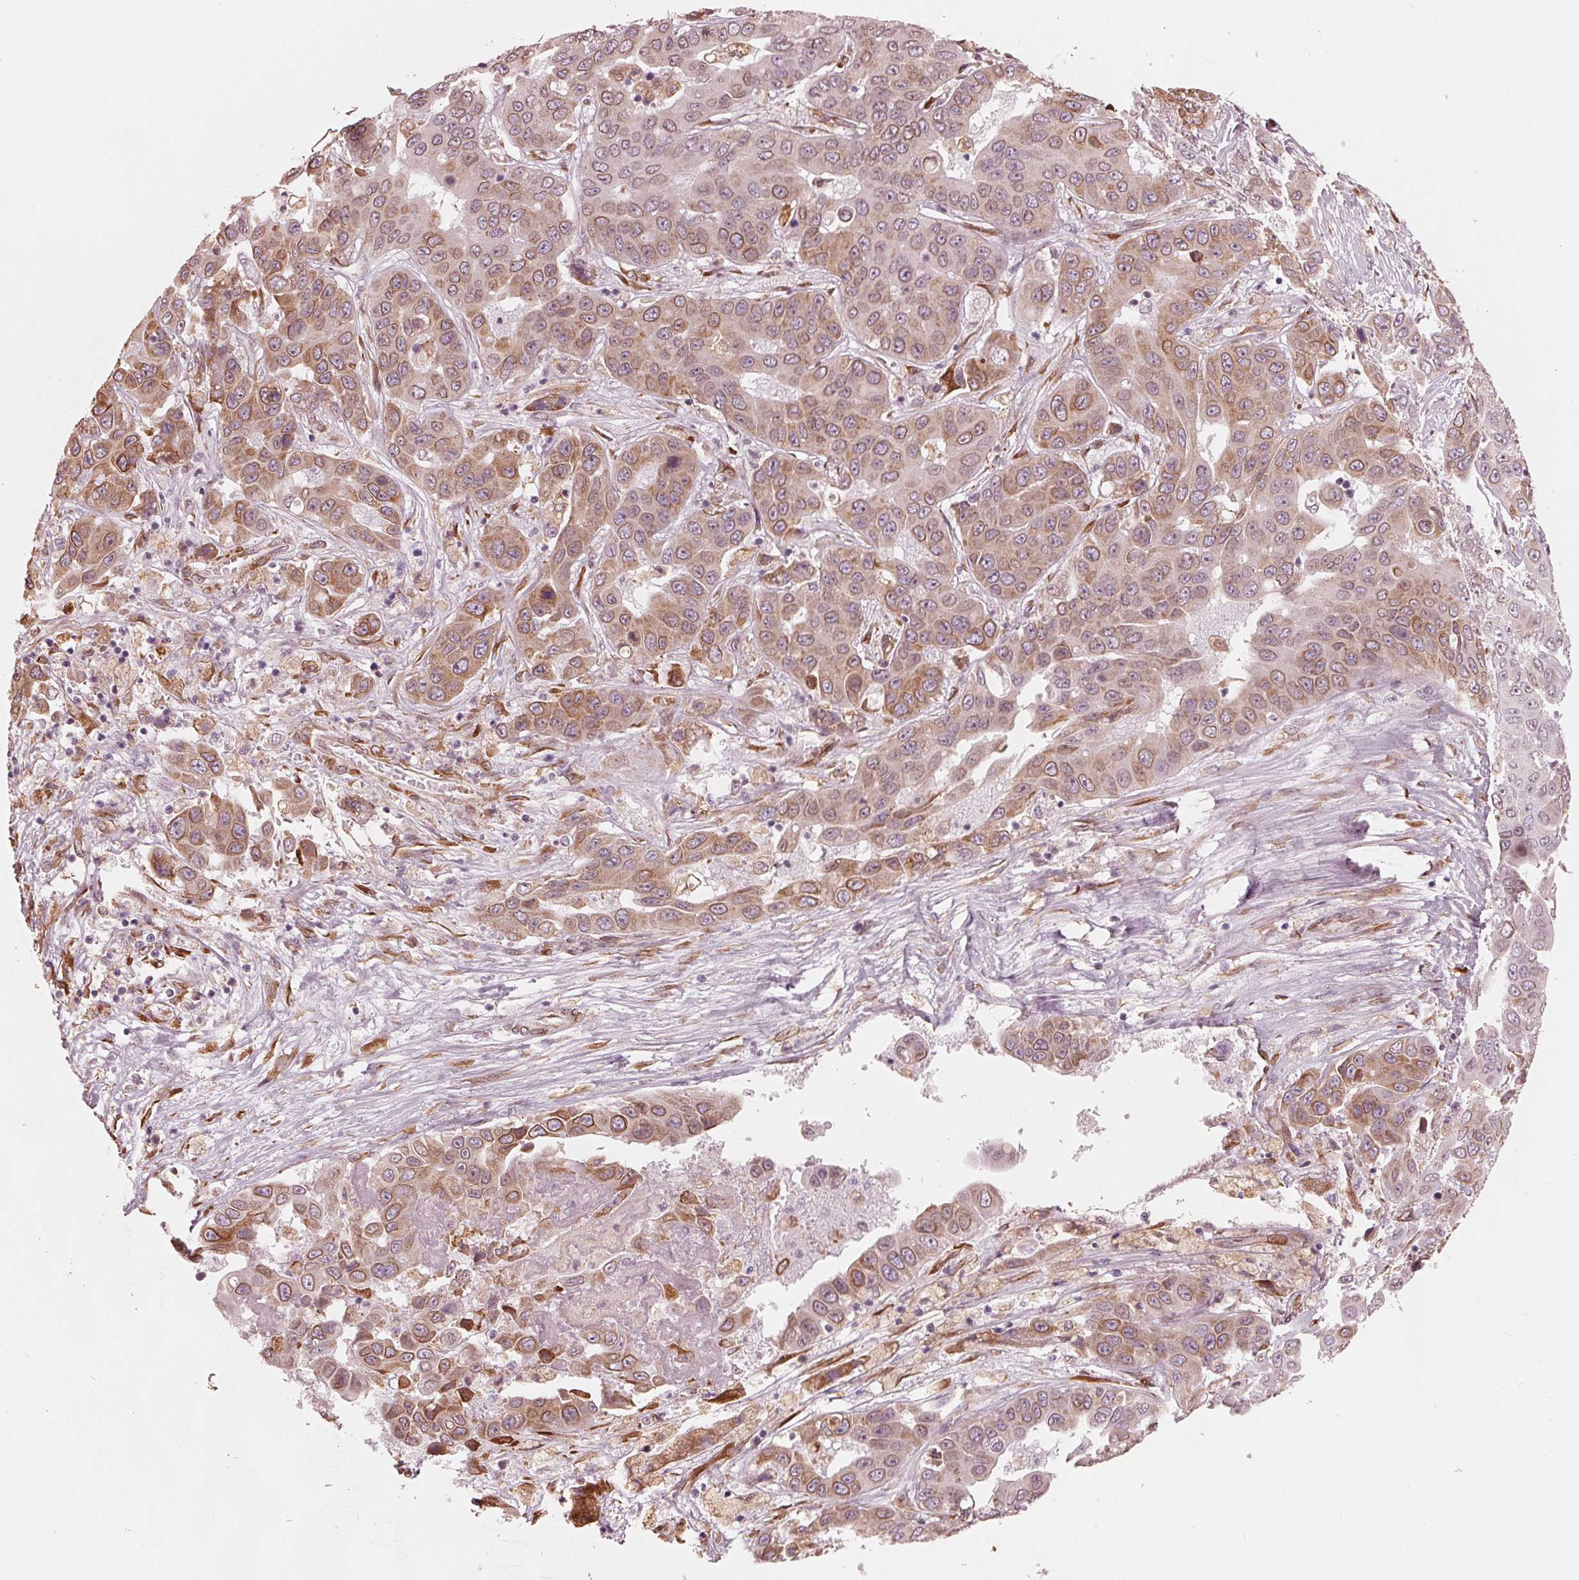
{"staining": {"intensity": "weak", "quantity": ">75%", "location": "cytoplasmic/membranous"}, "tissue": "liver cancer", "cell_type": "Tumor cells", "image_type": "cancer", "snomed": [{"axis": "morphology", "description": "Cholangiocarcinoma"}, {"axis": "topography", "description": "Liver"}], "caption": "Protein staining shows weak cytoplasmic/membranous positivity in approximately >75% of tumor cells in cholangiocarcinoma (liver).", "gene": "IKBIP", "patient": {"sex": "female", "age": 52}}